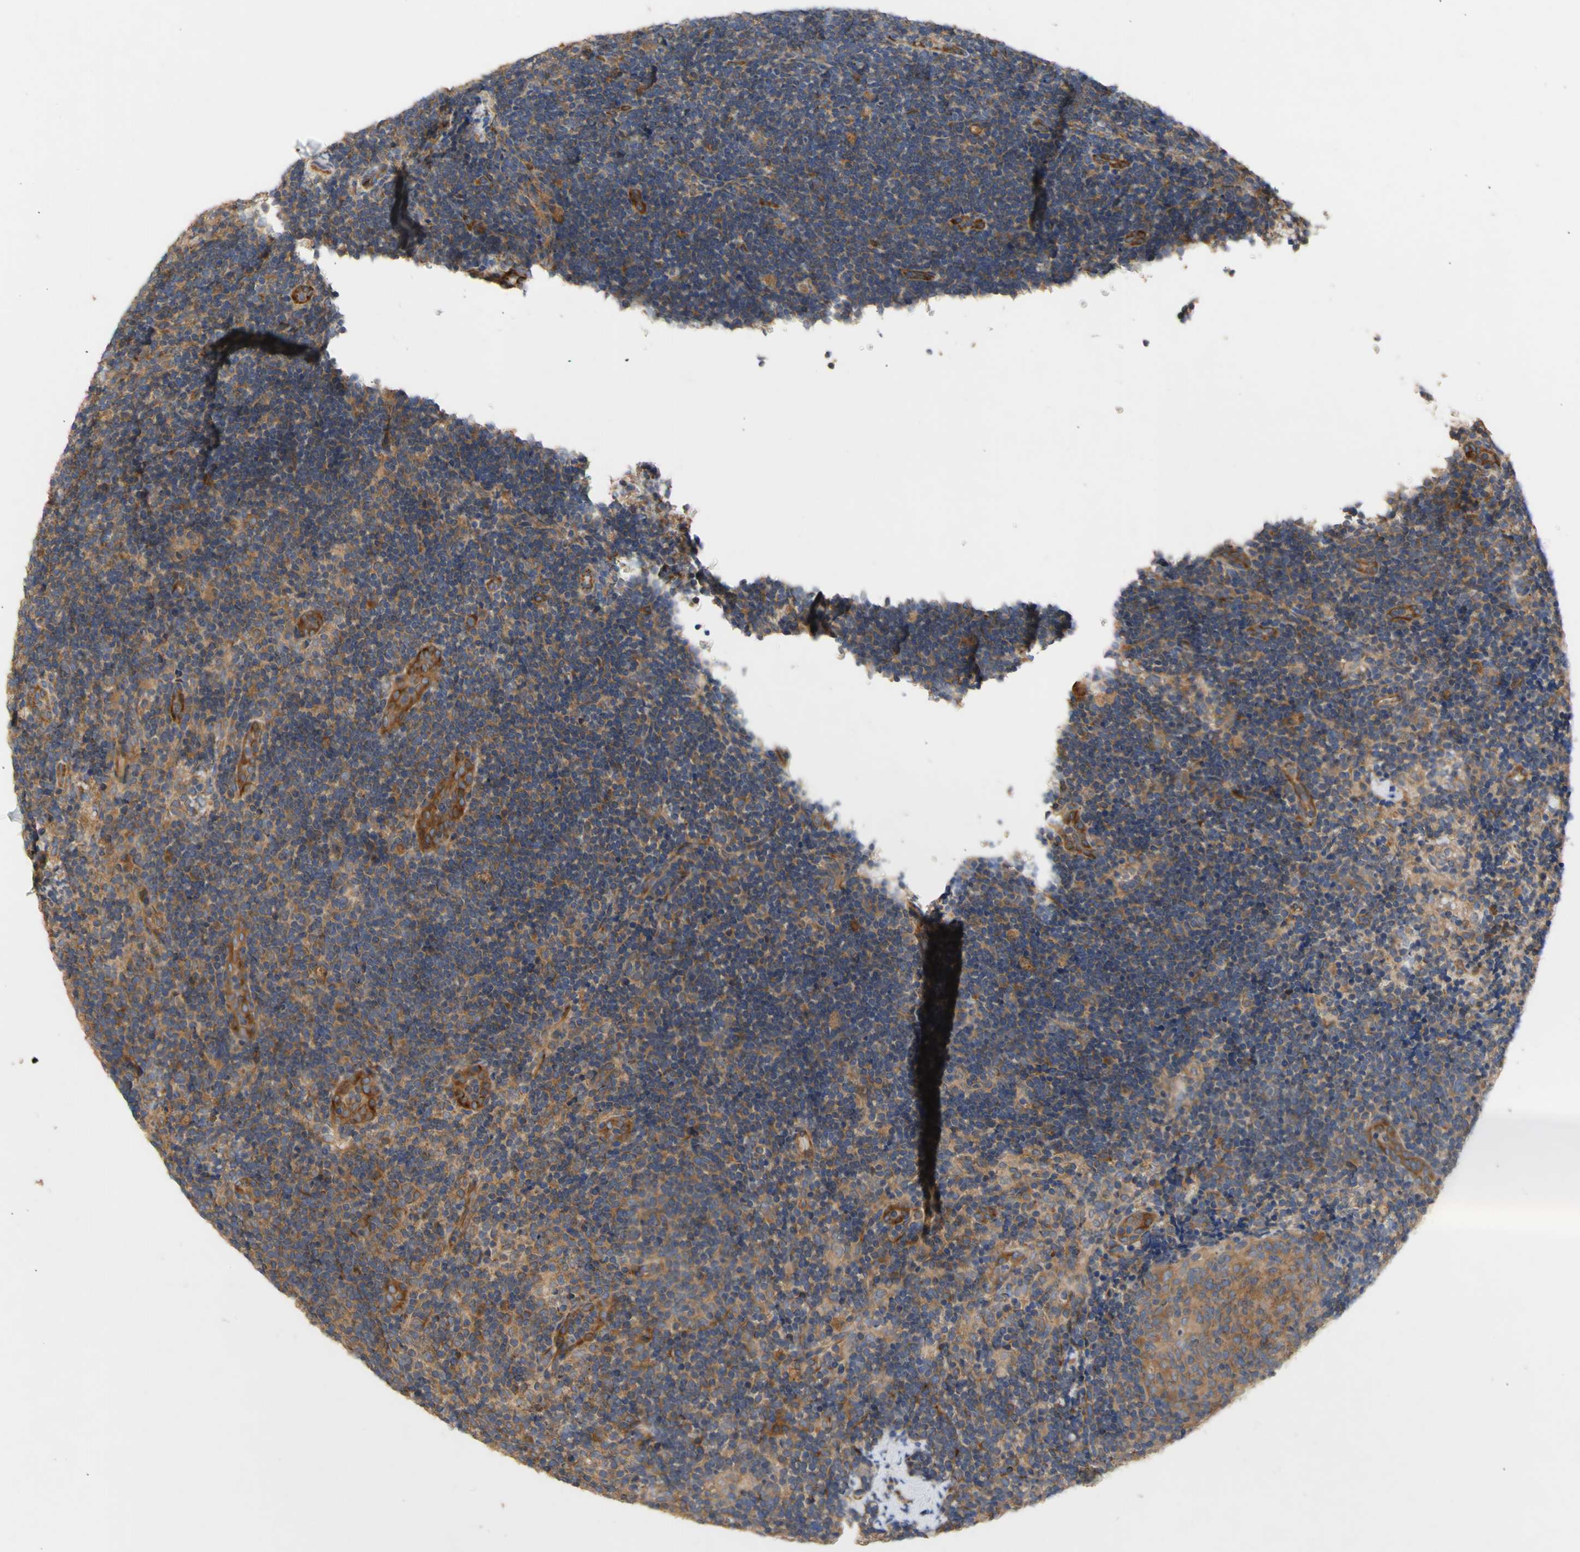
{"staining": {"intensity": "moderate", "quantity": ">75%", "location": "cytoplasmic/membranous"}, "tissue": "lymph node", "cell_type": "Germinal center cells", "image_type": "normal", "snomed": [{"axis": "morphology", "description": "Normal tissue, NOS"}, {"axis": "topography", "description": "Lymph node"}], "caption": "The photomicrograph demonstrates immunohistochemical staining of normal lymph node. There is moderate cytoplasmic/membranous expression is present in about >75% of germinal center cells. (brown staining indicates protein expression, while blue staining denotes nuclei).", "gene": "EIF2S3", "patient": {"sex": "female", "age": 14}}